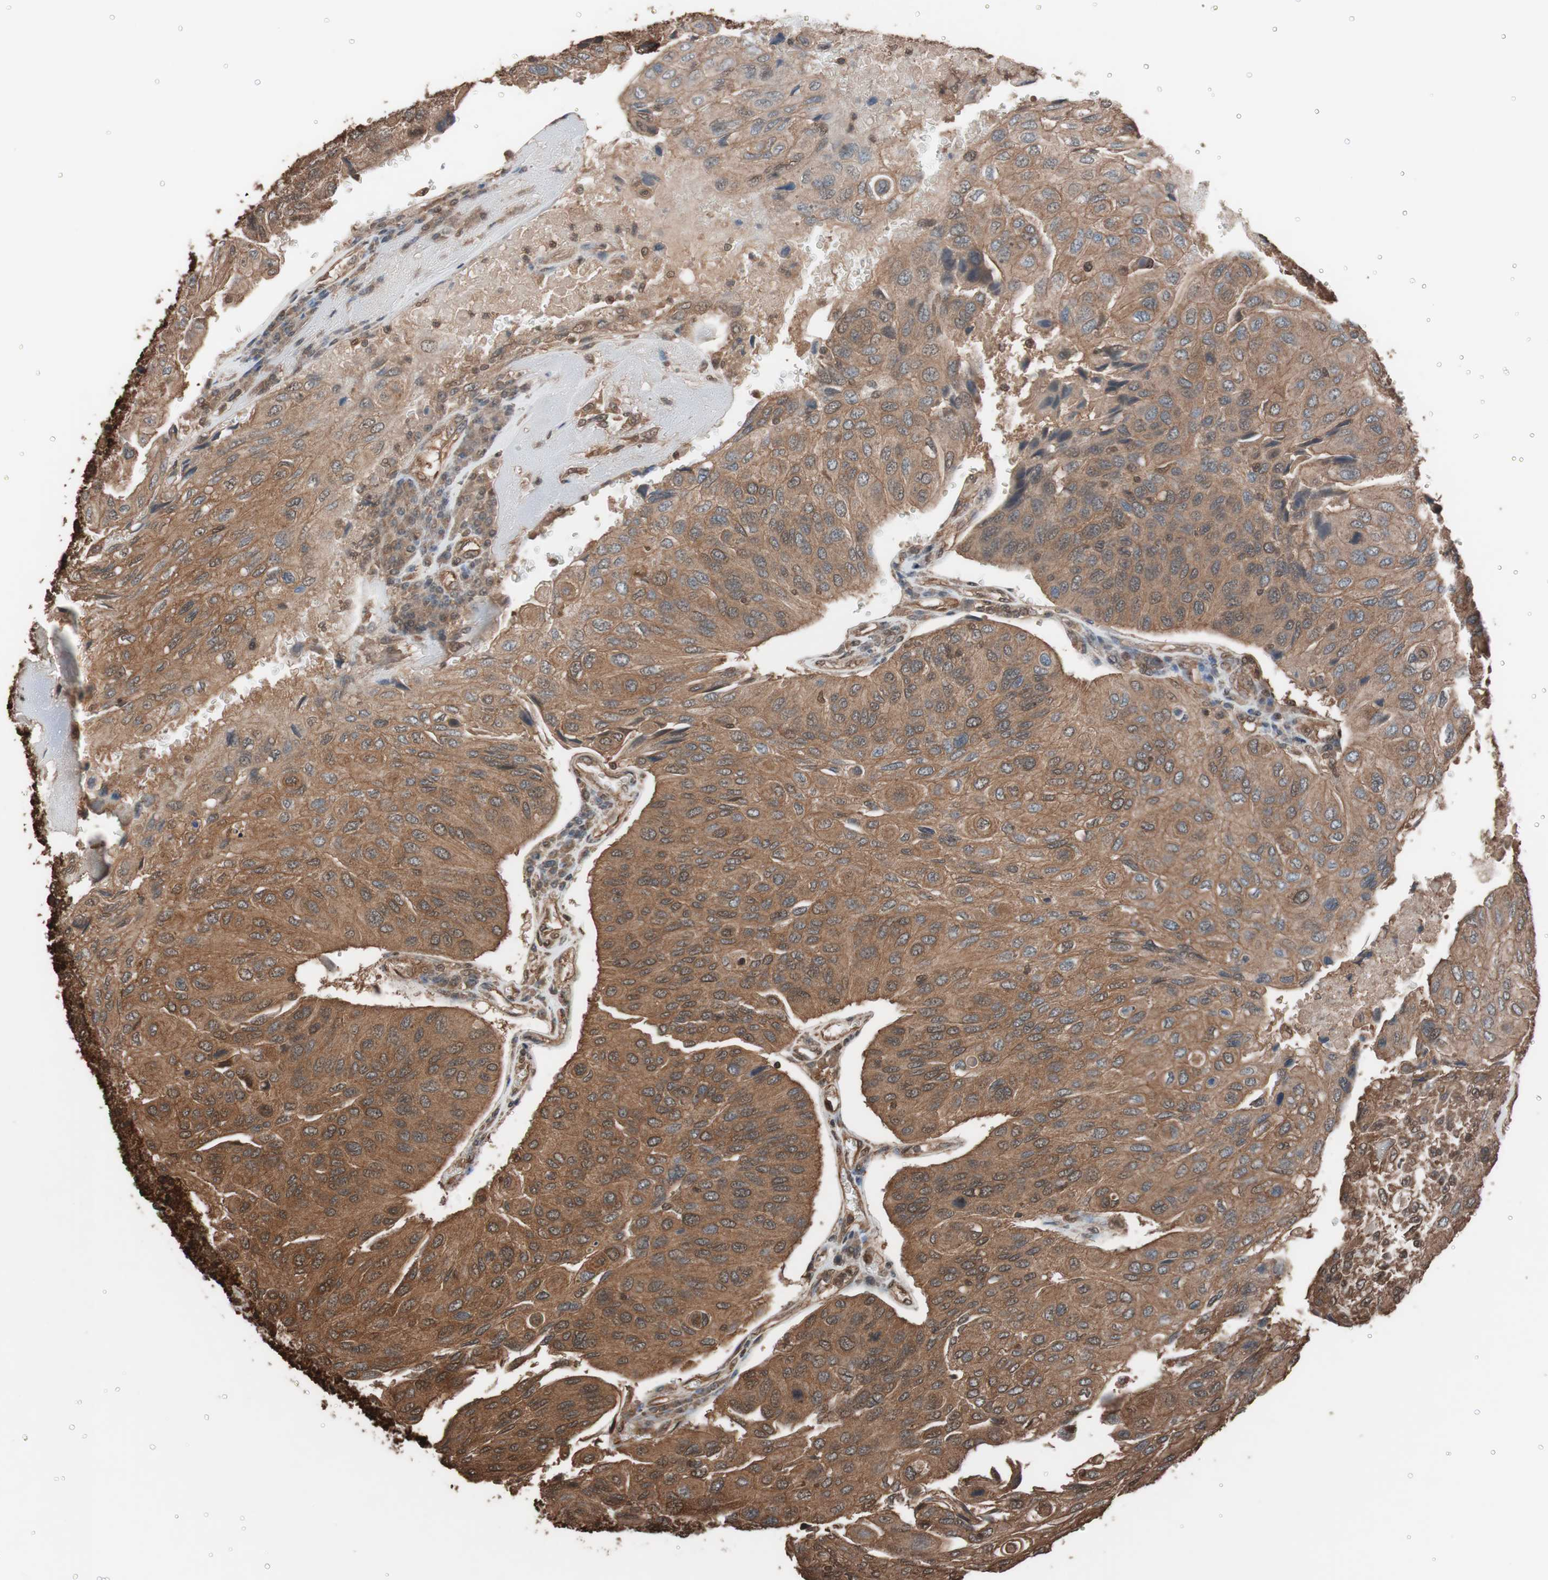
{"staining": {"intensity": "strong", "quantity": ">75%", "location": "cytoplasmic/membranous"}, "tissue": "urothelial cancer", "cell_type": "Tumor cells", "image_type": "cancer", "snomed": [{"axis": "morphology", "description": "Urothelial carcinoma, High grade"}, {"axis": "topography", "description": "Urinary bladder"}], "caption": "Protein analysis of urothelial cancer tissue demonstrates strong cytoplasmic/membranous positivity in approximately >75% of tumor cells.", "gene": "CALM2", "patient": {"sex": "male", "age": 66}}